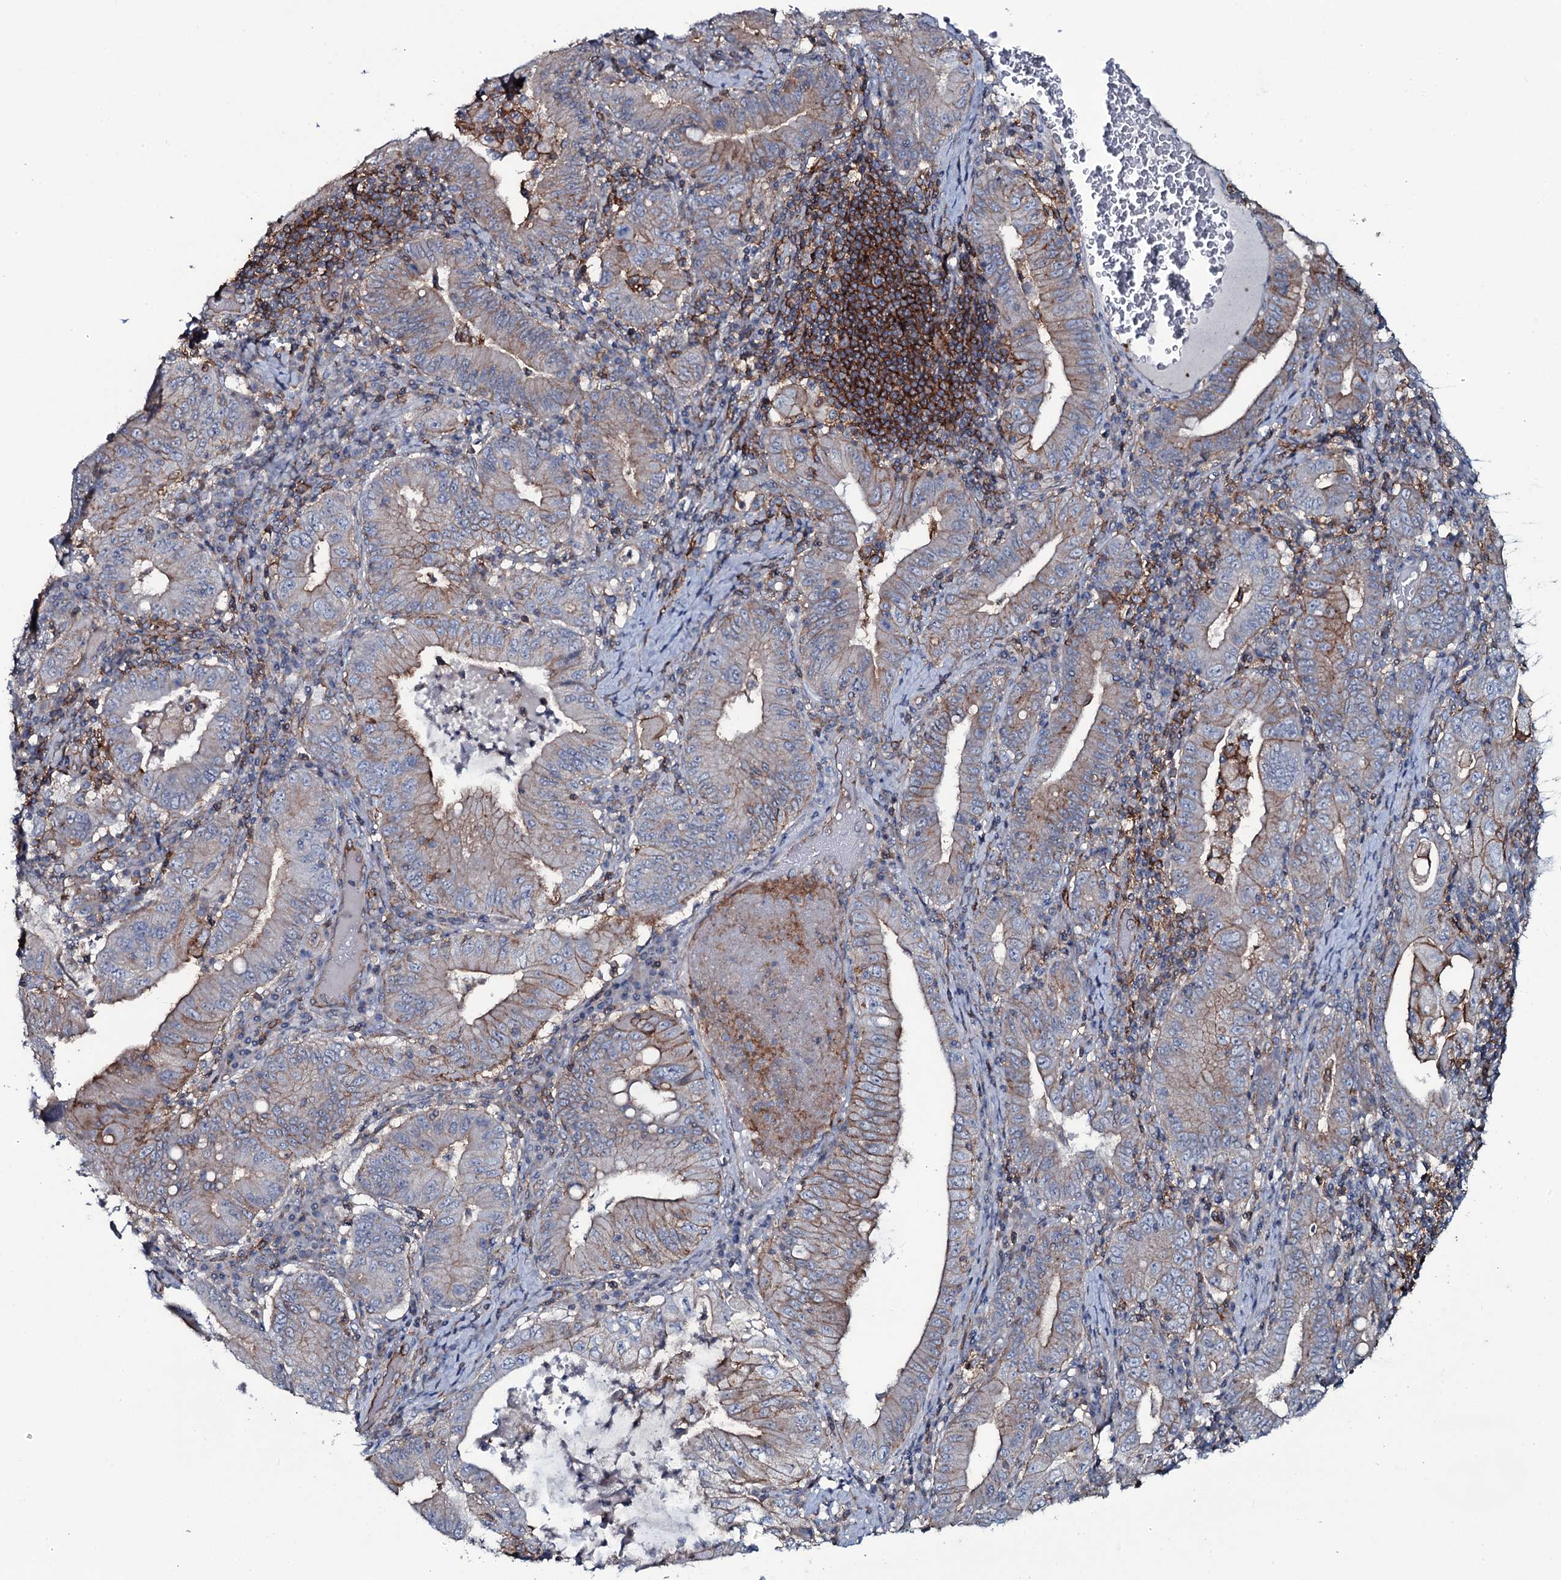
{"staining": {"intensity": "strong", "quantity": "25%-75%", "location": "cytoplasmic/membranous"}, "tissue": "stomach cancer", "cell_type": "Tumor cells", "image_type": "cancer", "snomed": [{"axis": "morphology", "description": "Normal tissue, NOS"}, {"axis": "morphology", "description": "Adenocarcinoma, NOS"}, {"axis": "topography", "description": "Esophagus"}, {"axis": "topography", "description": "Stomach, upper"}, {"axis": "topography", "description": "Peripheral nerve tissue"}], "caption": "Stomach adenocarcinoma stained with immunohistochemistry (IHC) exhibits strong cytoplasmic/membranous expression in about 25%-75% of tumor cells.", "gene": "SNAP23", "patient": {"sex": "male", "age": 62}}